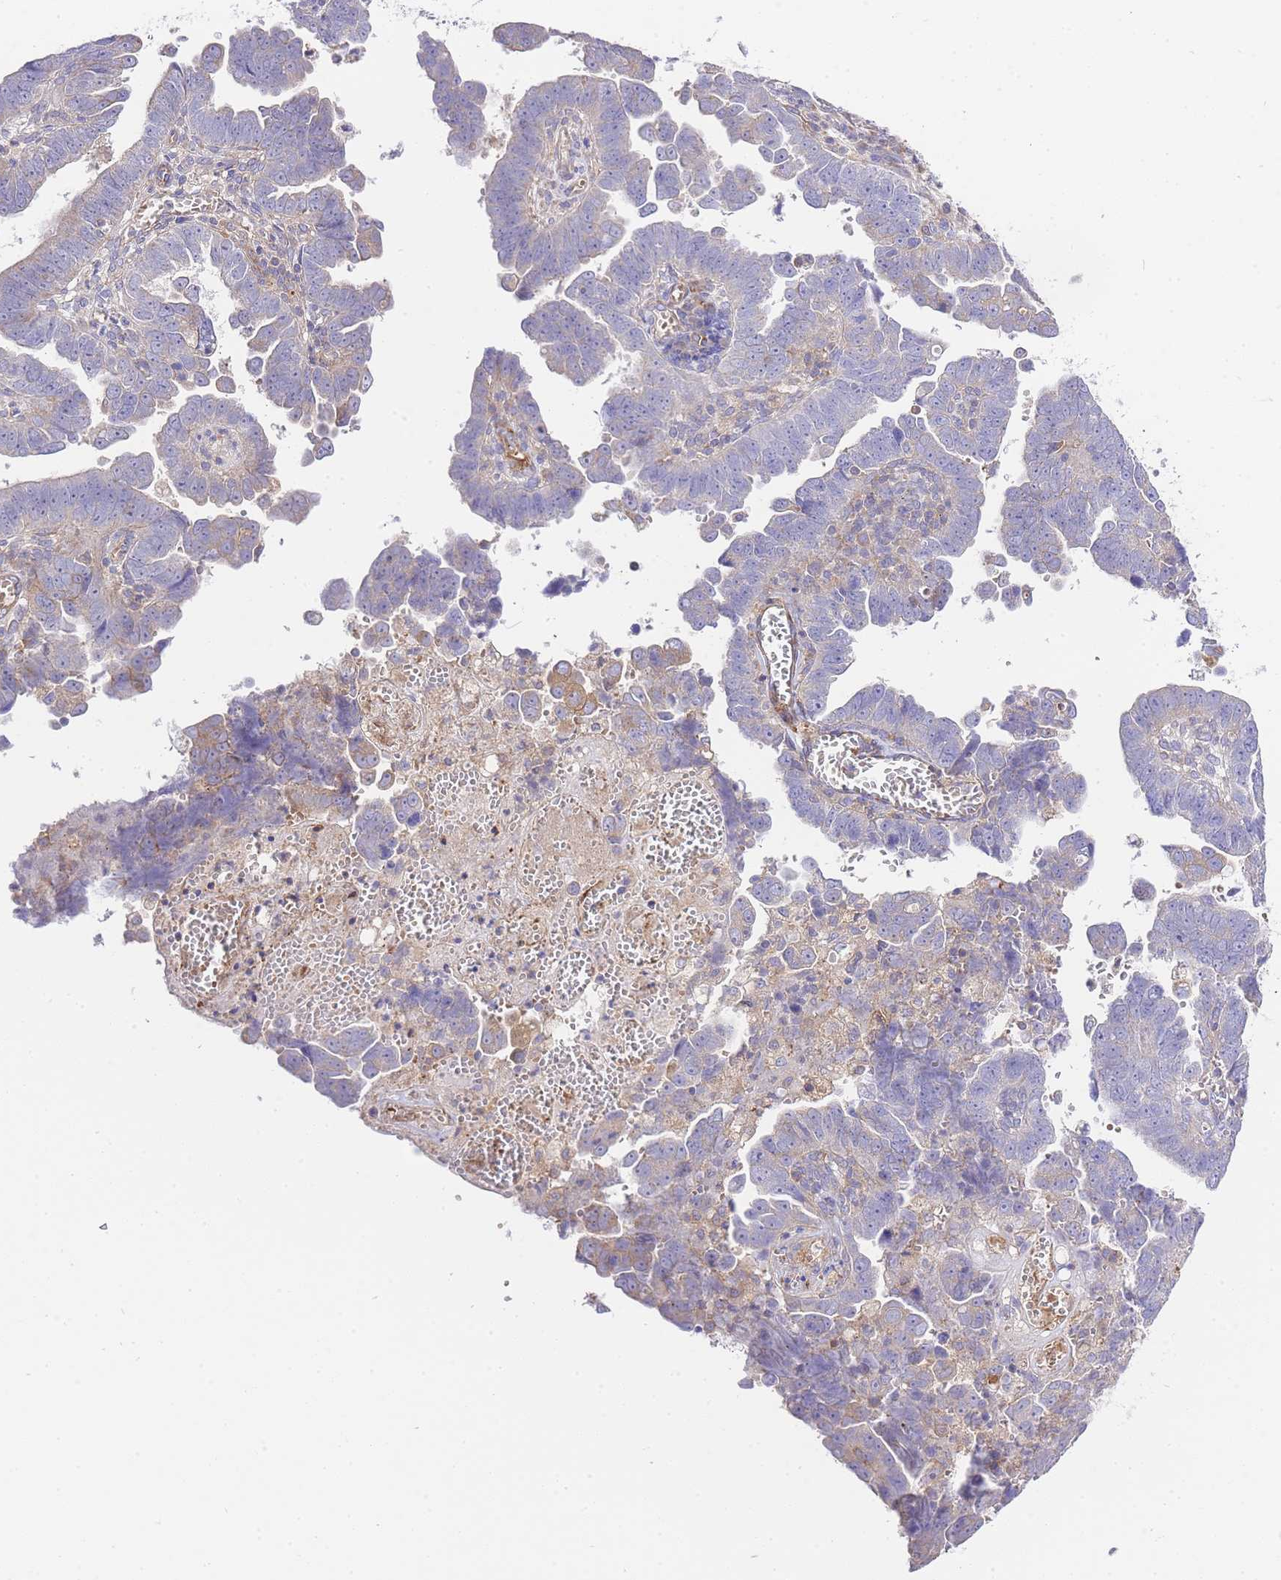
{"staining": {"intensity": "negative", "quantity": "none", "location": "none"}, "tissue": "endometrial cancer", "cell_type": "Tumor cells", "image_type": "cancer", "snomed": [{"axis": "morphology", "description": "Adenocarcinoma, NOS"}, {"axis": "topography", "description": "Endometrium"}], "caption": "Immunohistochemical staining of endometrial cancer exhibits no significant staining in tumor cells.", "gene": "INSYN2B", "patient": {"sex": "female", "age": 75}}